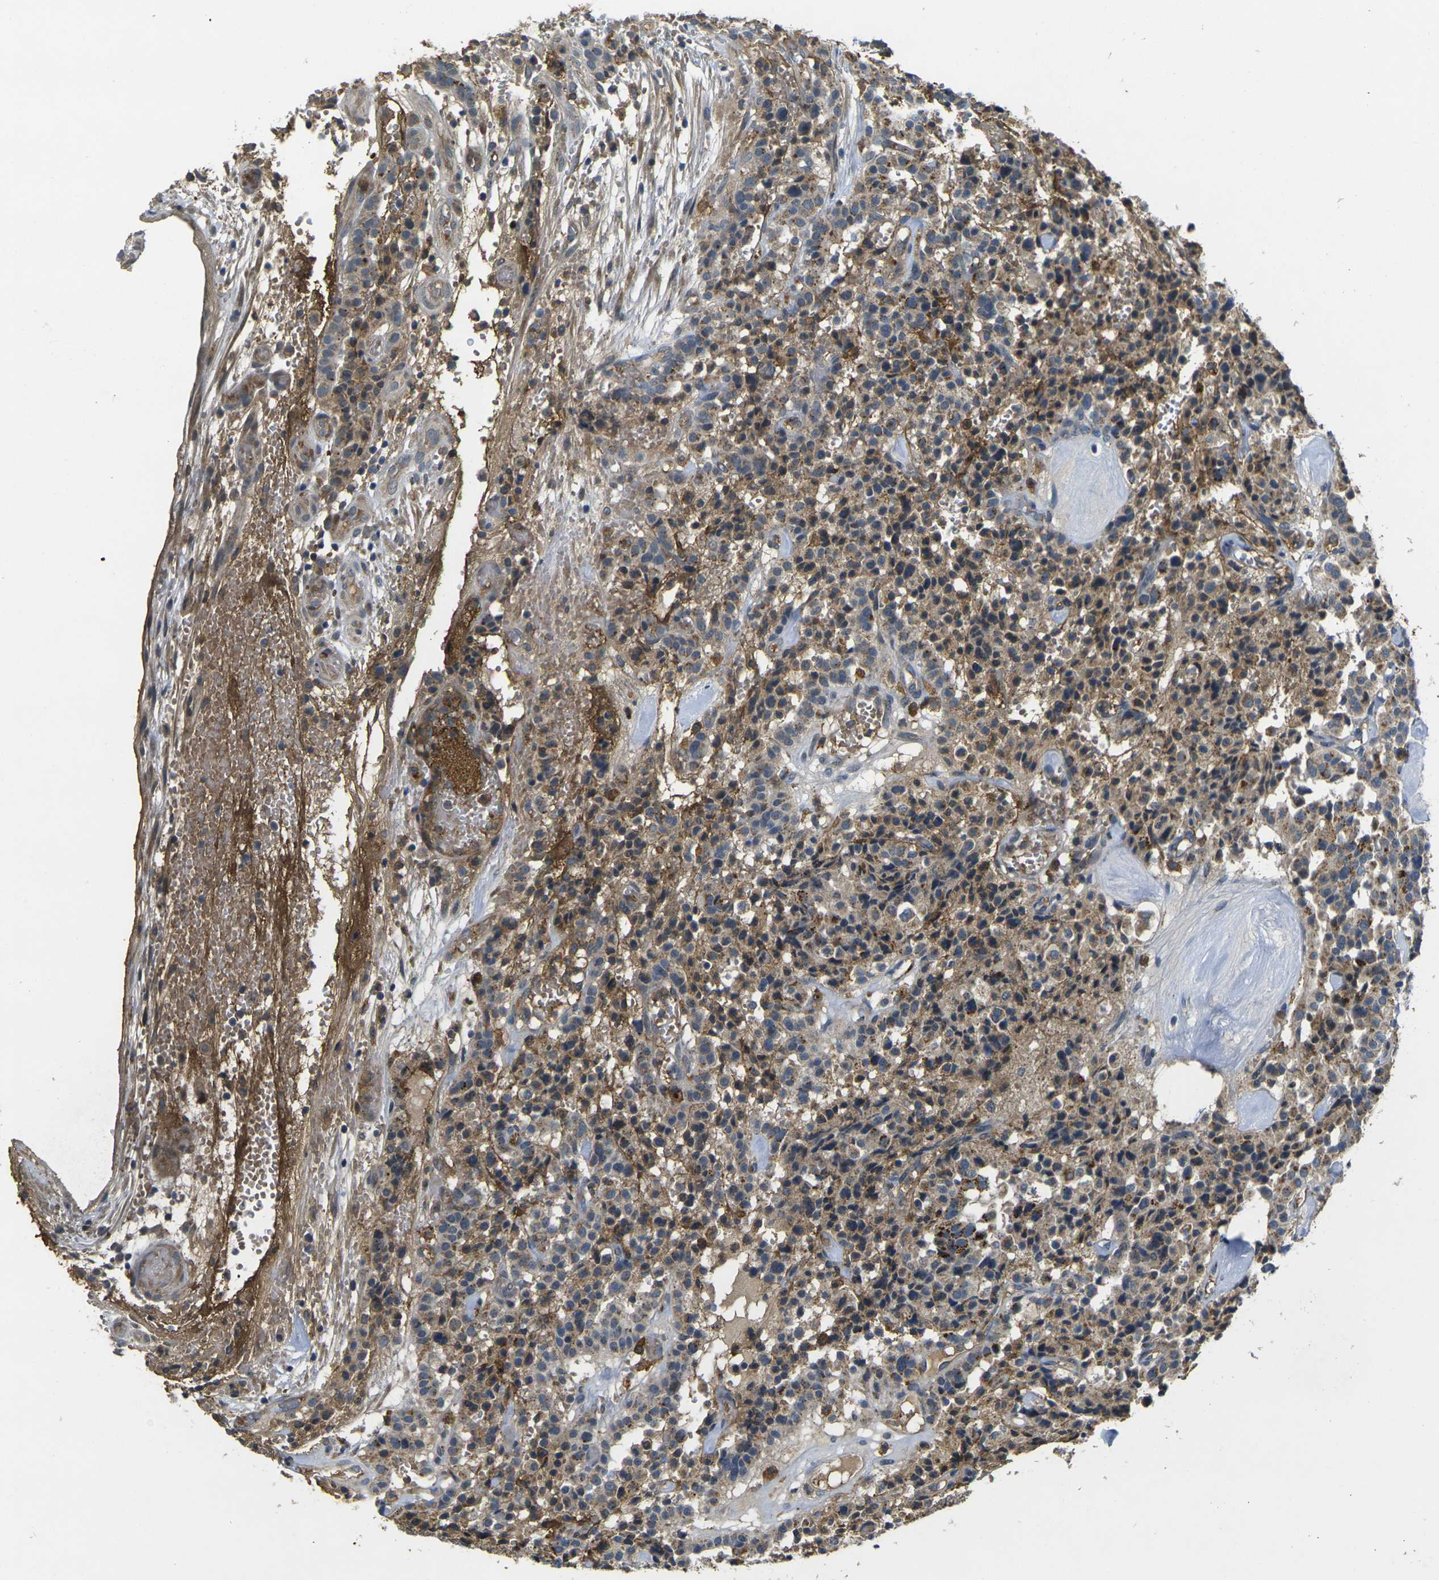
{"staining": {"intensity": "moderate", "quantity": "25%-75%", "location": "cytoplasmic/membranous"}, "tissue": "carcinoid", "cell_type": "Tumor cells", "image_type": "cancer", "snomed": [{"axis": "morphology", "description": "Carcinoid, malignant, NOS"}, {"axis": "topography", "description": "Lung"}], "caption": "Approximately 25%-75% of tumor cells in carcinoid exhibit moderate cytoplasmic/membranous protein expression as visualized by brown immunohistochemical staining.", "gene": "PIGL", "patient": {"sex": "male", "age": 30}}